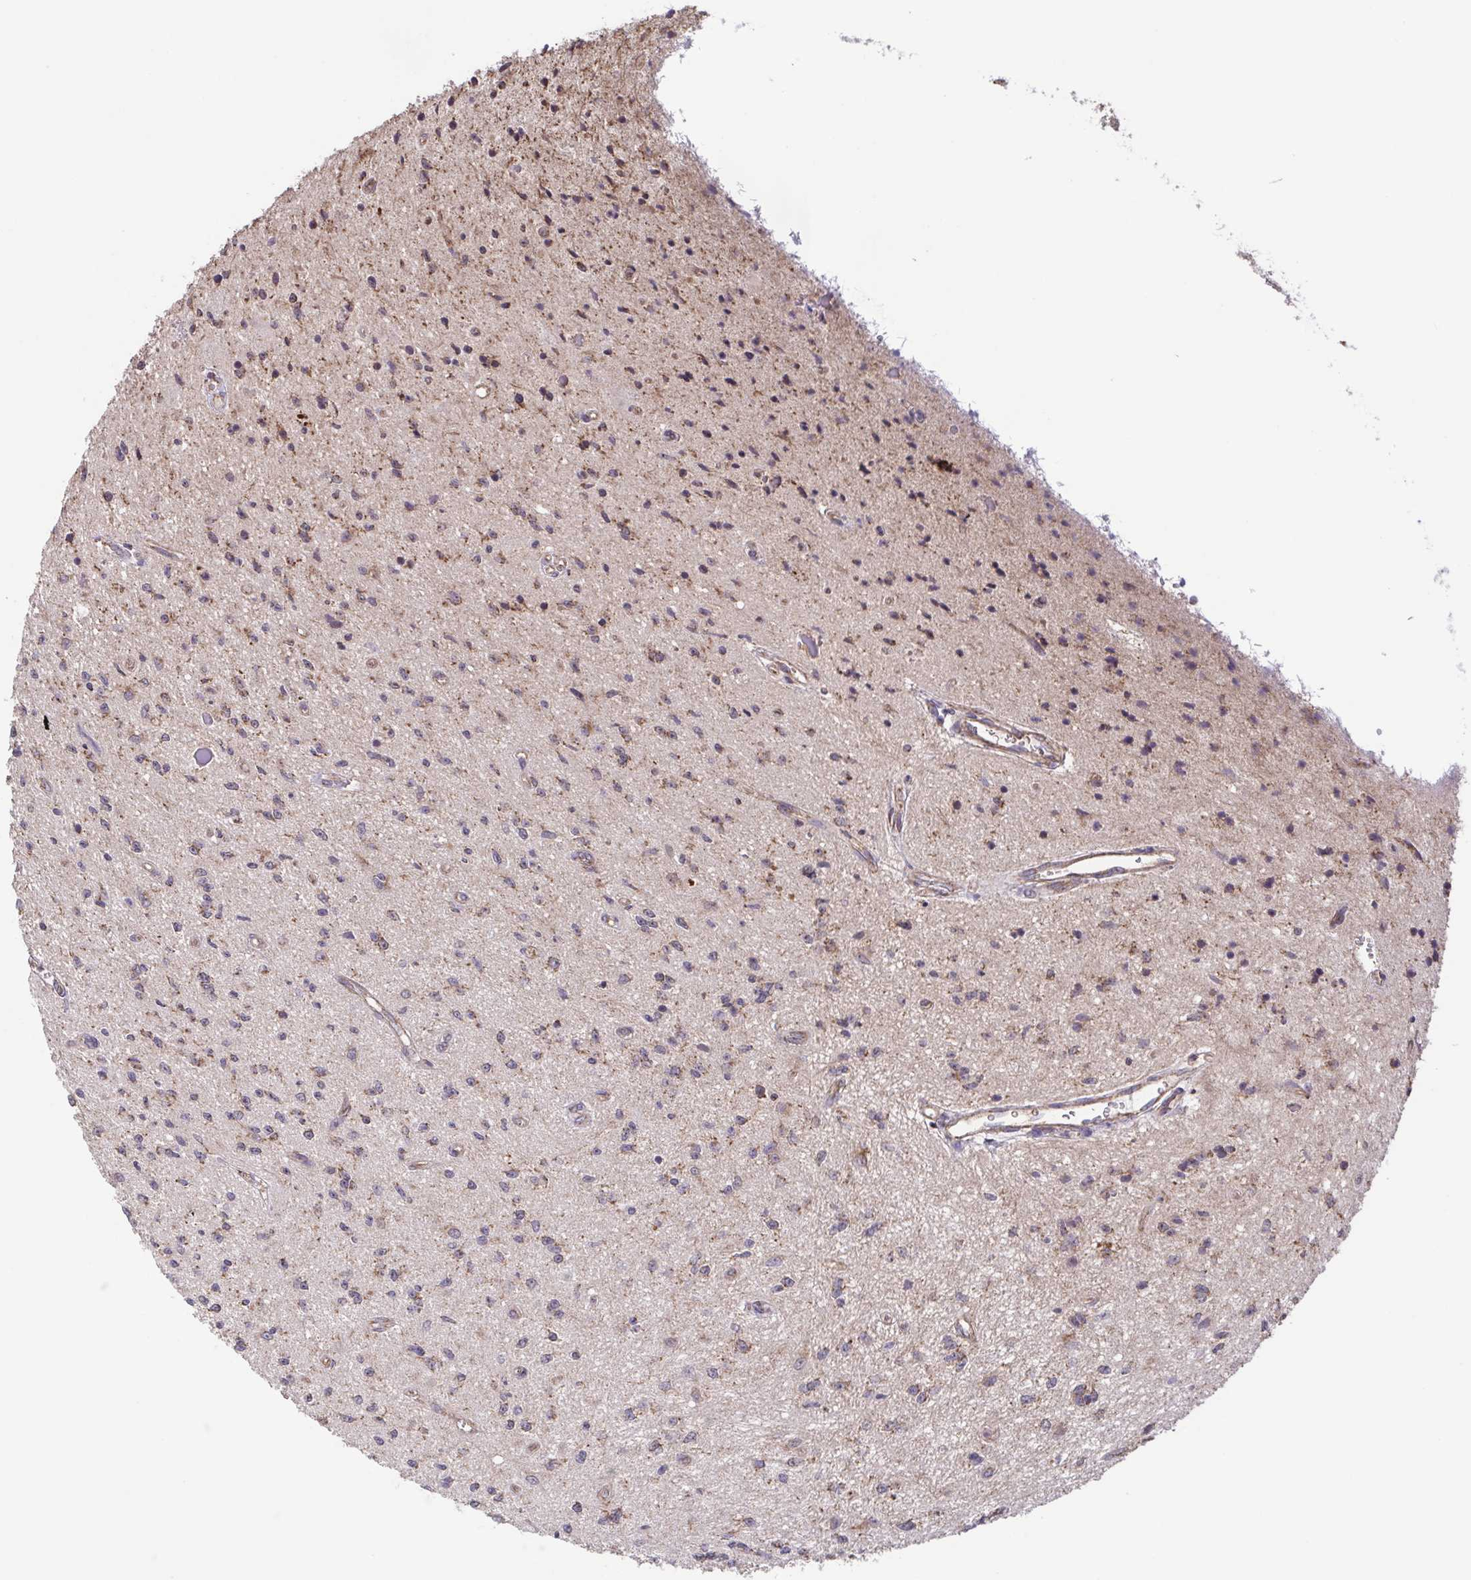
{"staining": {"intensity": "moderate", "quantity": "<25%", "location": "cytoplasmic/membranous"}, "tissue": "glioma", "cell_type": "Tumor cells", "image_type": "cancer", "snomed": [{"axis": "morphology", "description": "Glioma, malignant, Low grade"}, {"axis": "topography", "description": "Cerebellum"}], "caption": "Human malignant glioma (low-grade) stained for a protein (brown) displays moderate cytoplasmic/membranous positive expression in about <25% of tumor cells.", "gene": "DIP2B", "patient": {"sex": "female", "age": 14}}